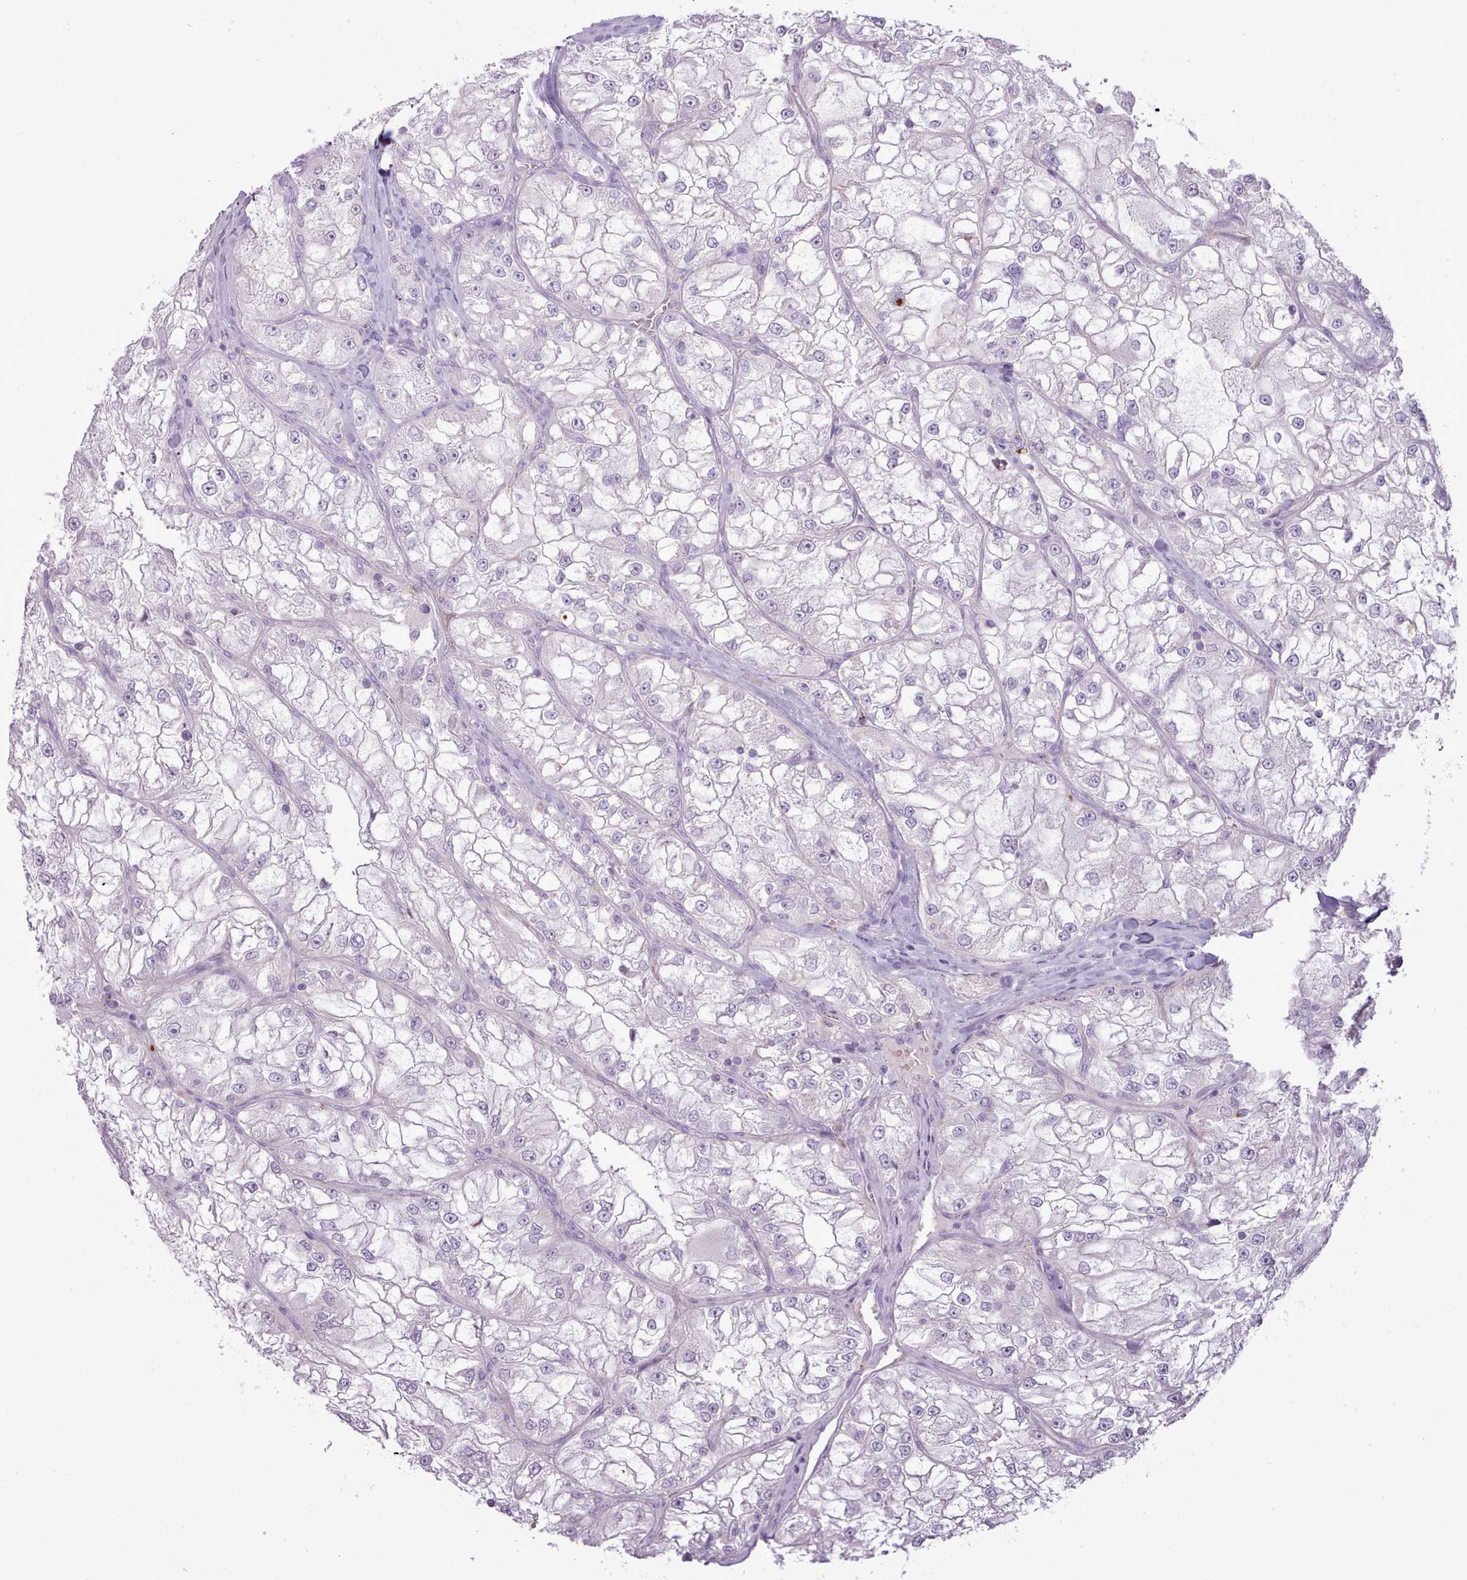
{"staining": {"intensity": "negative", "quantity": "none", "location": "none"}, "tissue": "renal cancer", "cell_type": "Tumor cells", "image_type": "cancer", "snomed": [{"axis": "morphology", "description": "Adenocarcinoma, NOS"}, {"axis": "topography", "description": "Kidney"}], "caption": "This is an immunohistochemistry (IHC) histopathology image of renal cancer. There is no staining in tumor cells.", "gene": "ATRAID", "patient": {"sex": "female", "age": 72}}